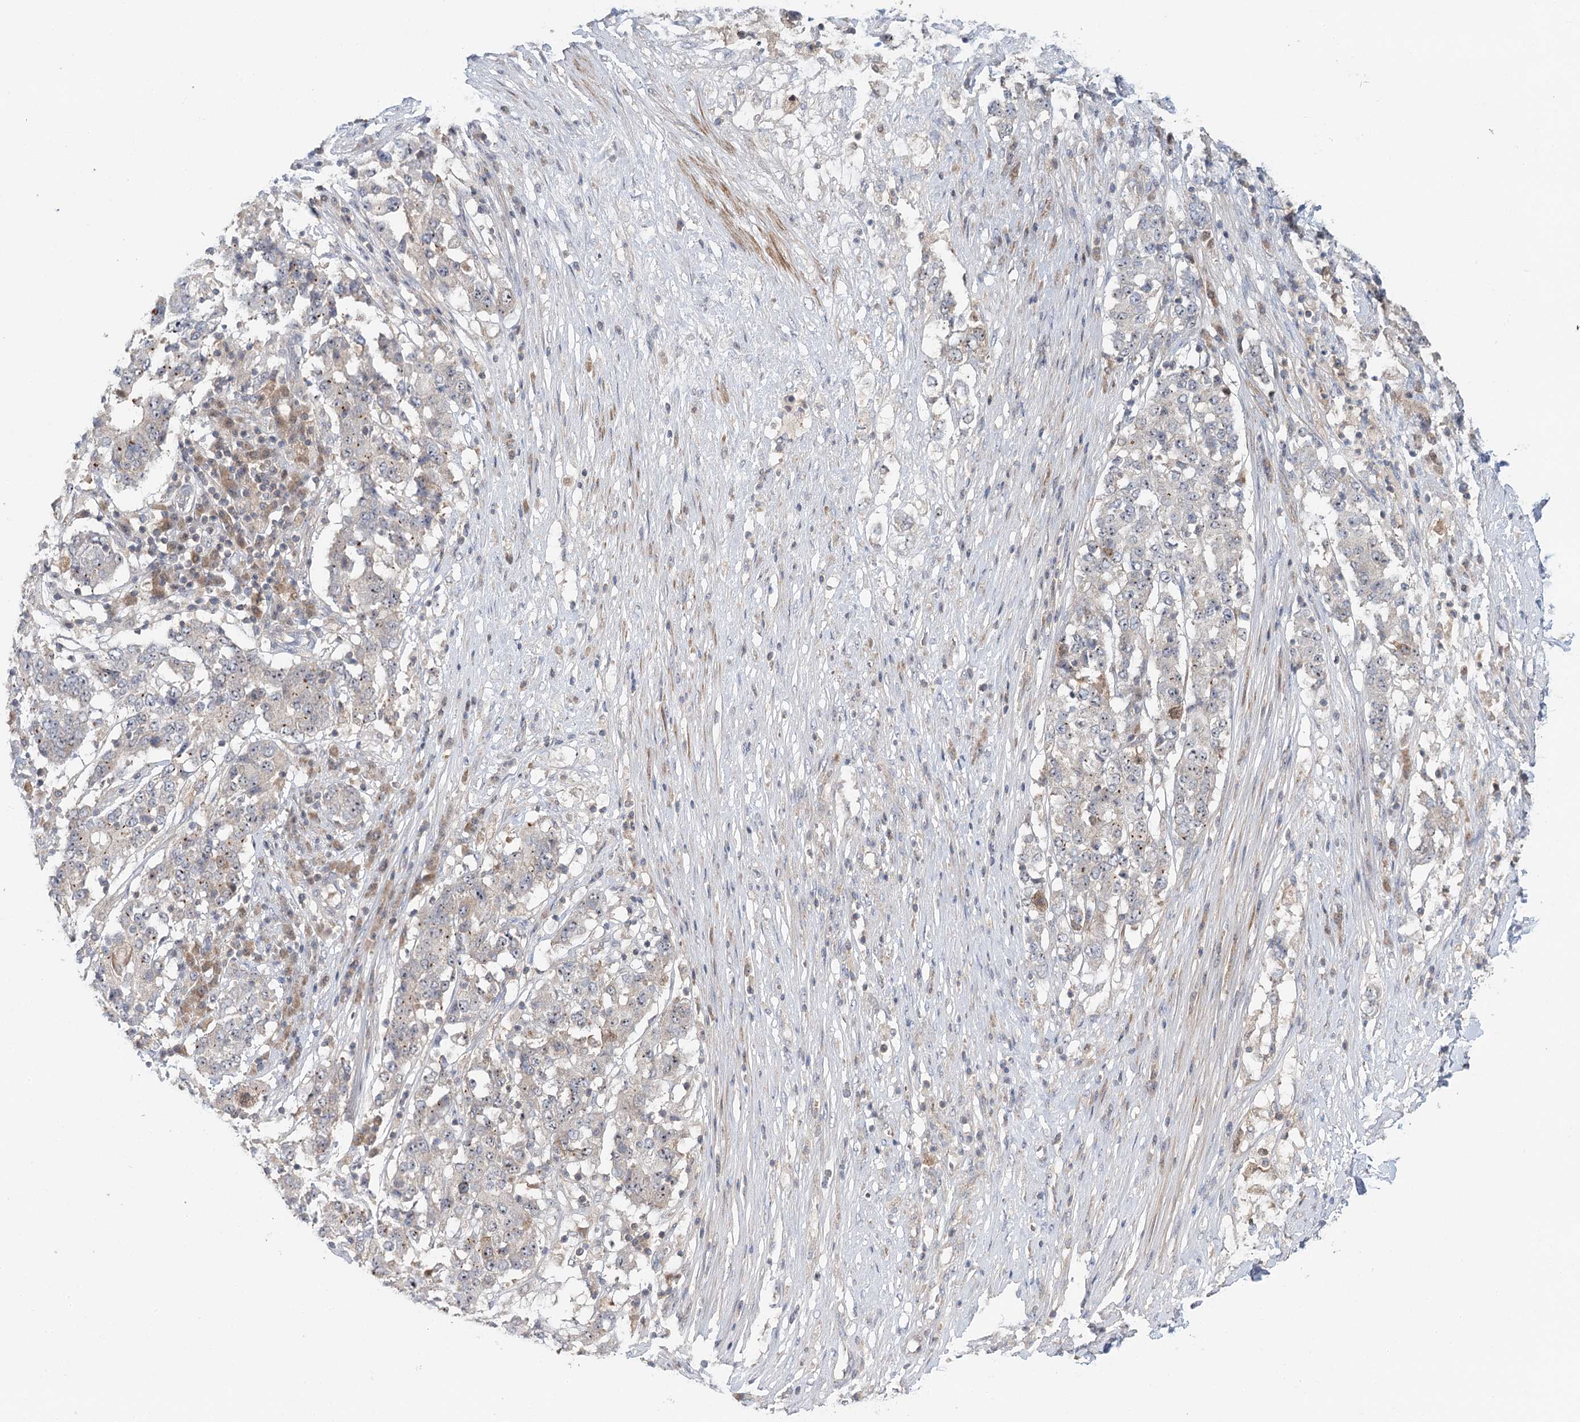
{"staining": {"intensity": "negative", "quantity": "none", "location": "none"}, "tissue": "stomach cancer", "cell_type": "Tumor cells", "image_type": "cancer", "snomed": [{"axis": "morphology", "description": "Adenocarcinoma, NOS"}, {"axis": "topography", "description": "Stomach"}], "caption": "This photomicrograph is of stomach cancer stained with immunohistochemistry to label a protein in brown with the nuclei are counter-stained blue. There is no expression in tumor cells.", "gene": "RAPGEF6", "patient": {"sex": "male", "age": 59}}